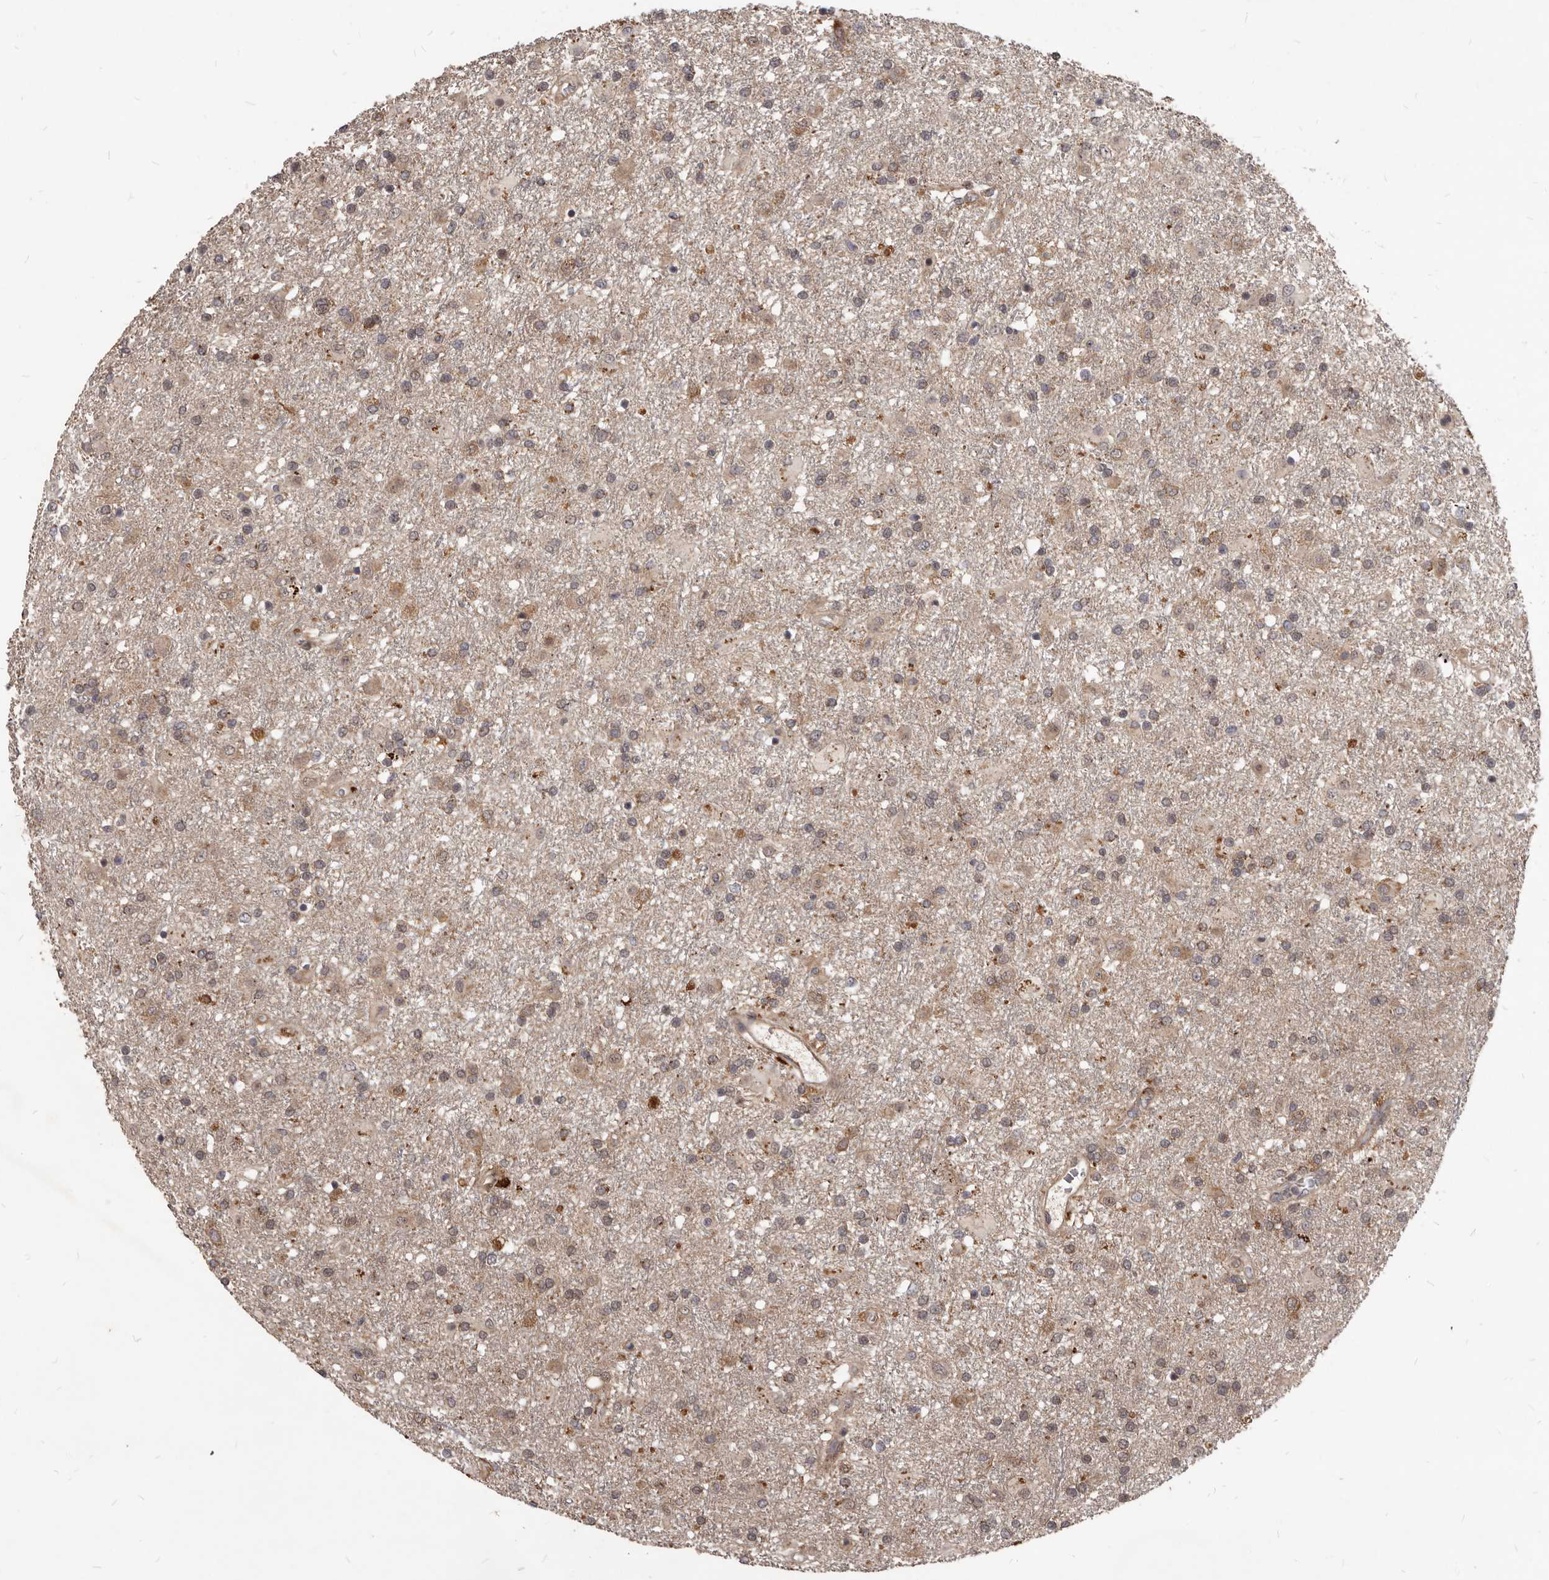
{"staining": {"intensity": "weak", "quantity": "25%-75%", "location": "cytoplasmic/membranous"}, "tissue": "glioma", "cell_type": "Tumor cells", "image_type": "cancer", "snomed": [{"axis": "morphology", "description": "Glioma, malignant, Low grade"}, {"axis": "topography", "description": "Brain"}], "caption": "Human glioma stained with a protein marker displays weak staining in tumor cells.", "gene": "GABPB2", "patient": {"sex": "male", "age": 65}}